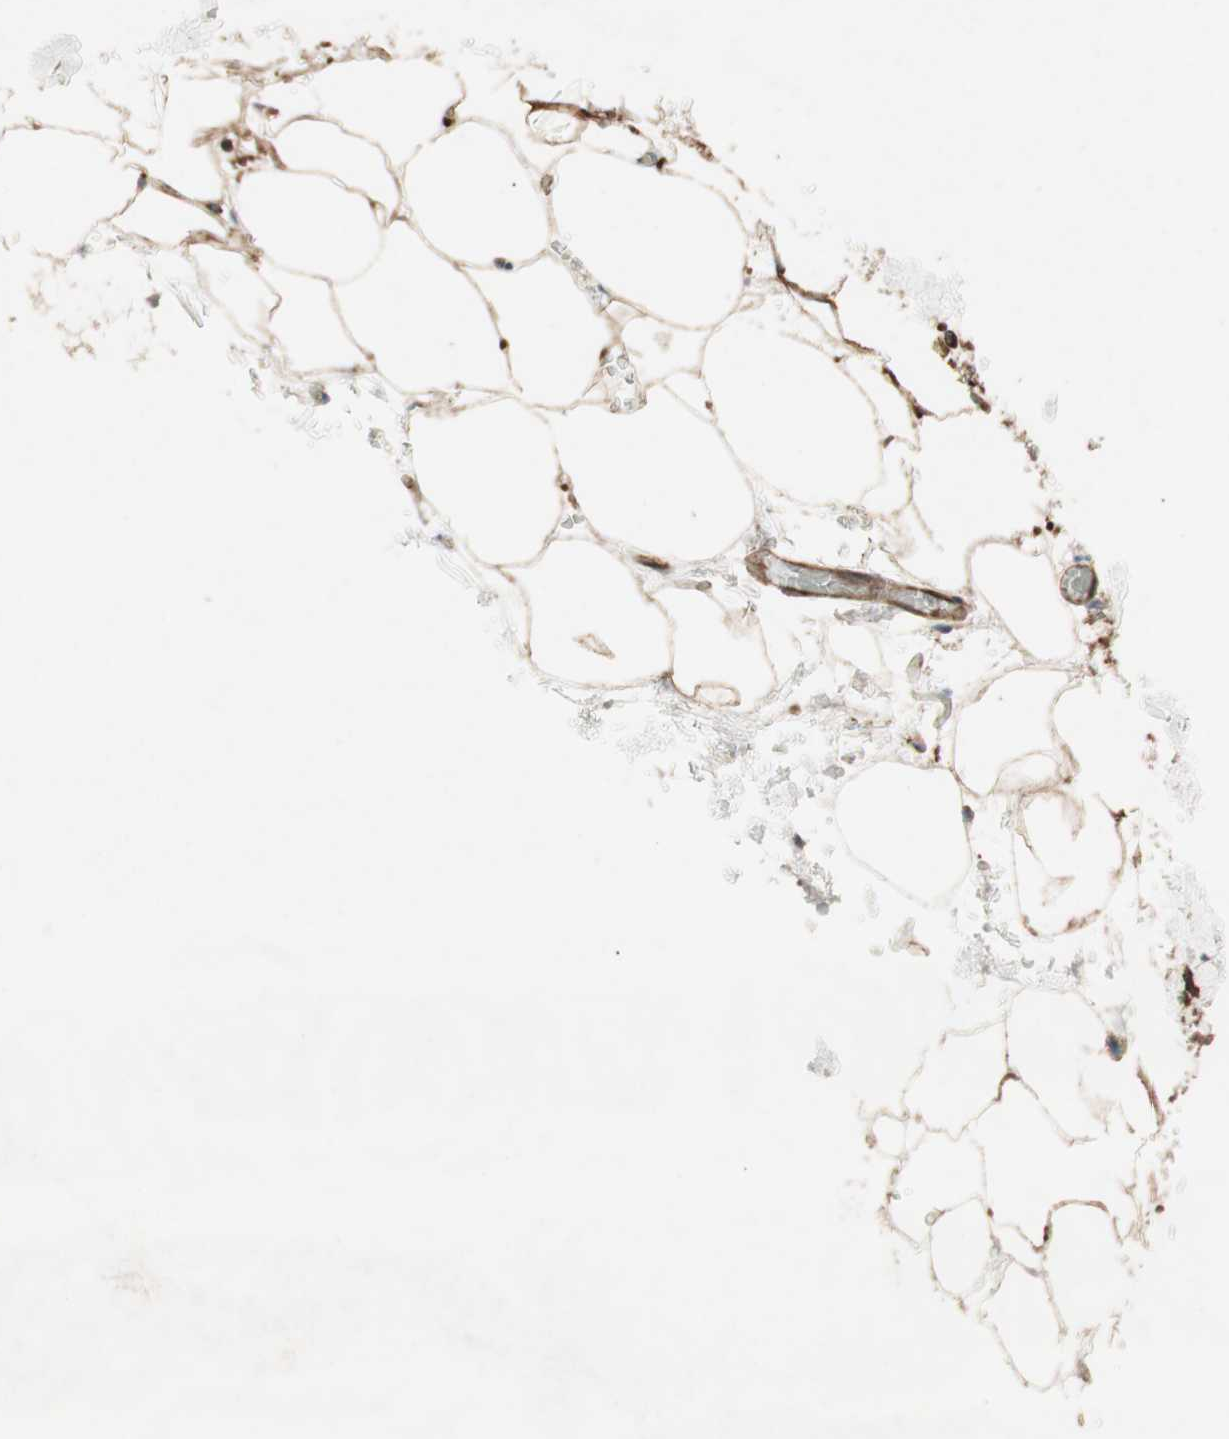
{"staining": {"intensity": "strong", "quantity": ">75%", "location": "cytoplasmic/membranous"}, "tissue": "urothelial cancer", "cell_type": "Tumor cells", "image_type": "cancer", "snomed": [{"axis": "morphology", "description": "Urothelial carcinoma, Low grade"}, {"axis": "topography", "description": "Urinary bladder"}], "caption": "A brown stain labels strong cytoplasmic/membranous positivity of a protein in human urothelial cancer tumor cells.", "gene": "RAB5A", "patient": {"sex": "female", "age": 60}}